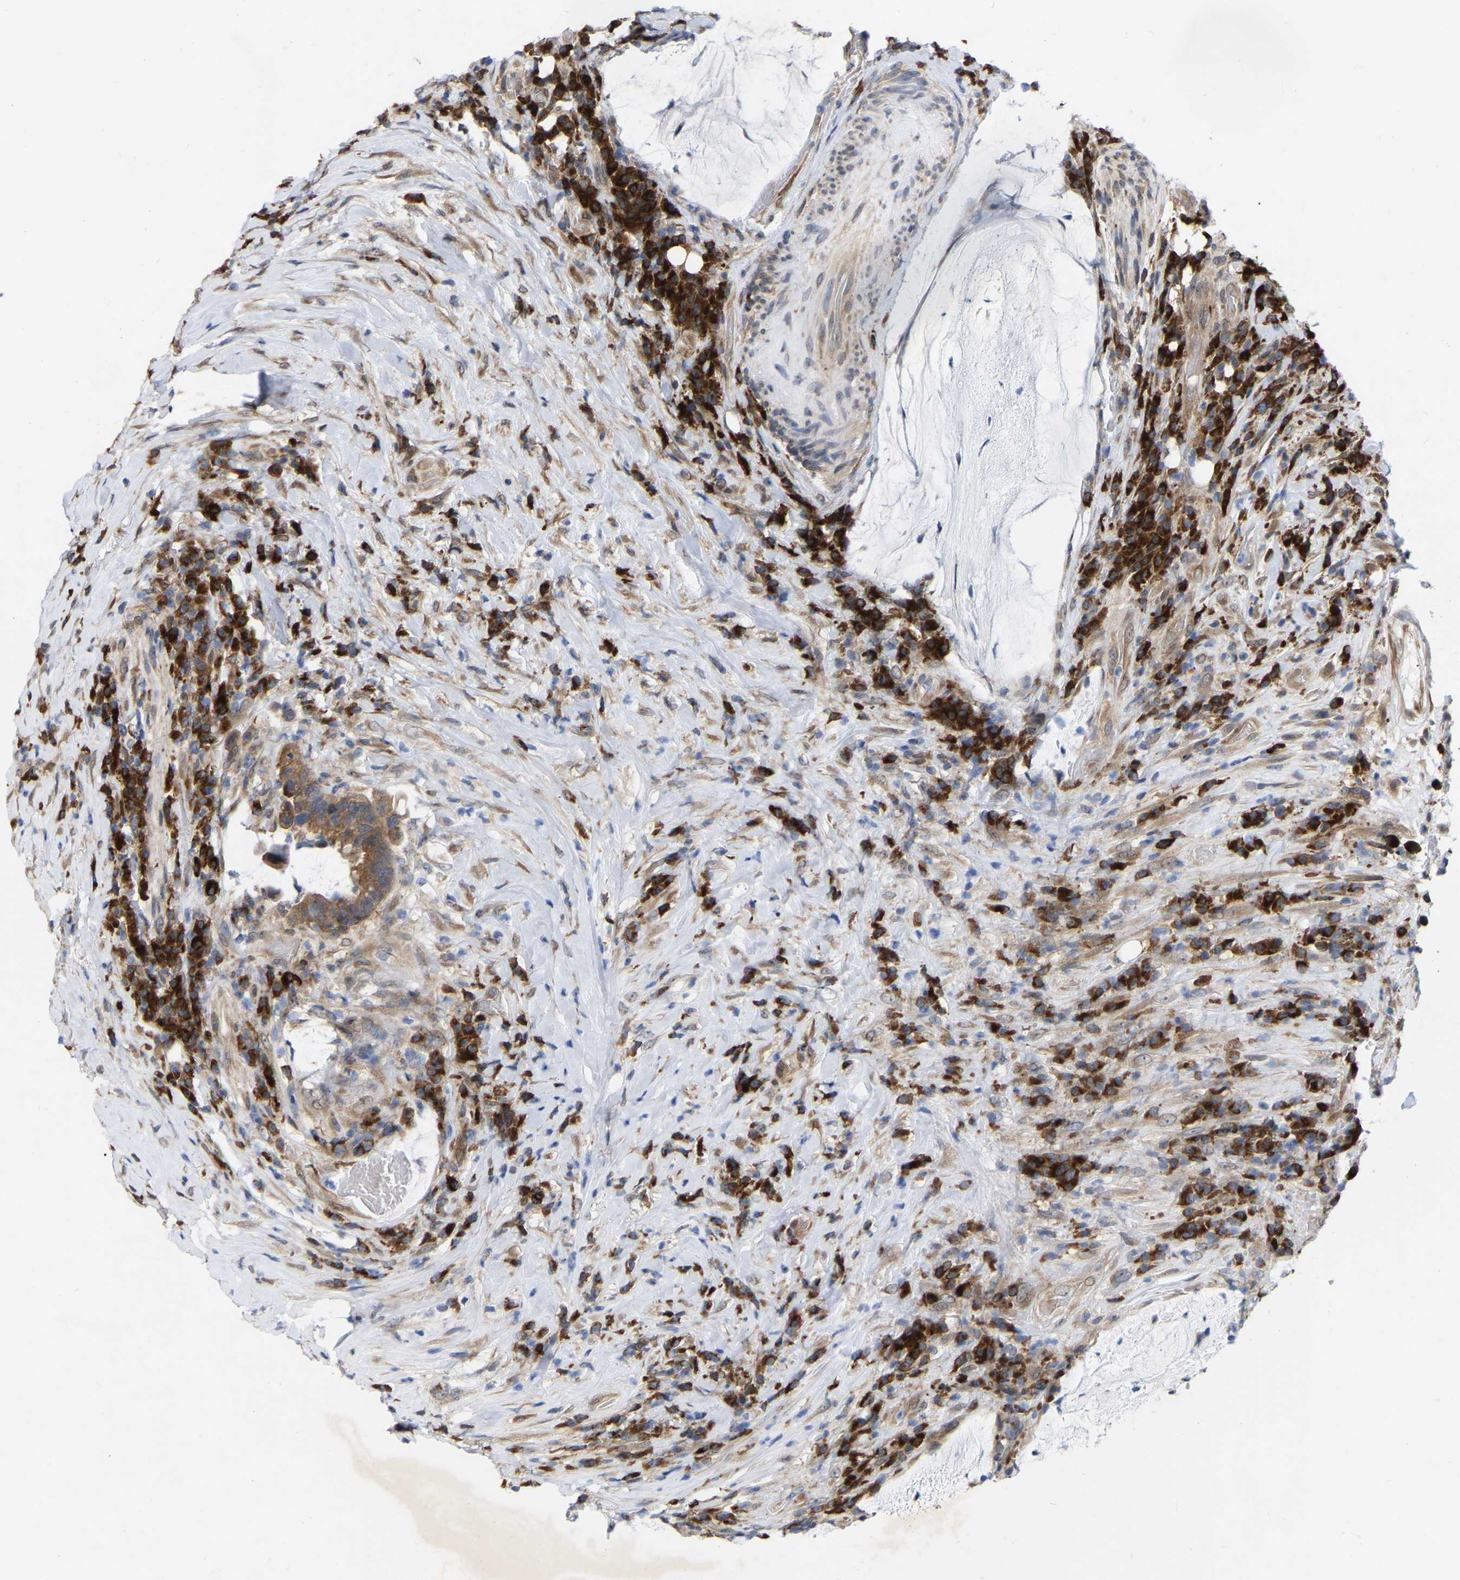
{"staining": {"intensity": "moderate", "quantity": ">75%", "location": "cytoplasmic/membranous"}, "tissue": "colorectal cancer", "cell_type": "Tumor cells", "image_type": "cancer", "snomed": [{"axis": "morphology", "description": "Adenocarcinoma, NOS"}, {"axis": "topography", "description": "Rectum"}], "caption": "Colorectal cancer stained for a protein exhibits moderate cytoplasmic/membranous positivity in tumor cells.", "gene": "UBE4B", "patient": {"sex": "female", "age": 89}}